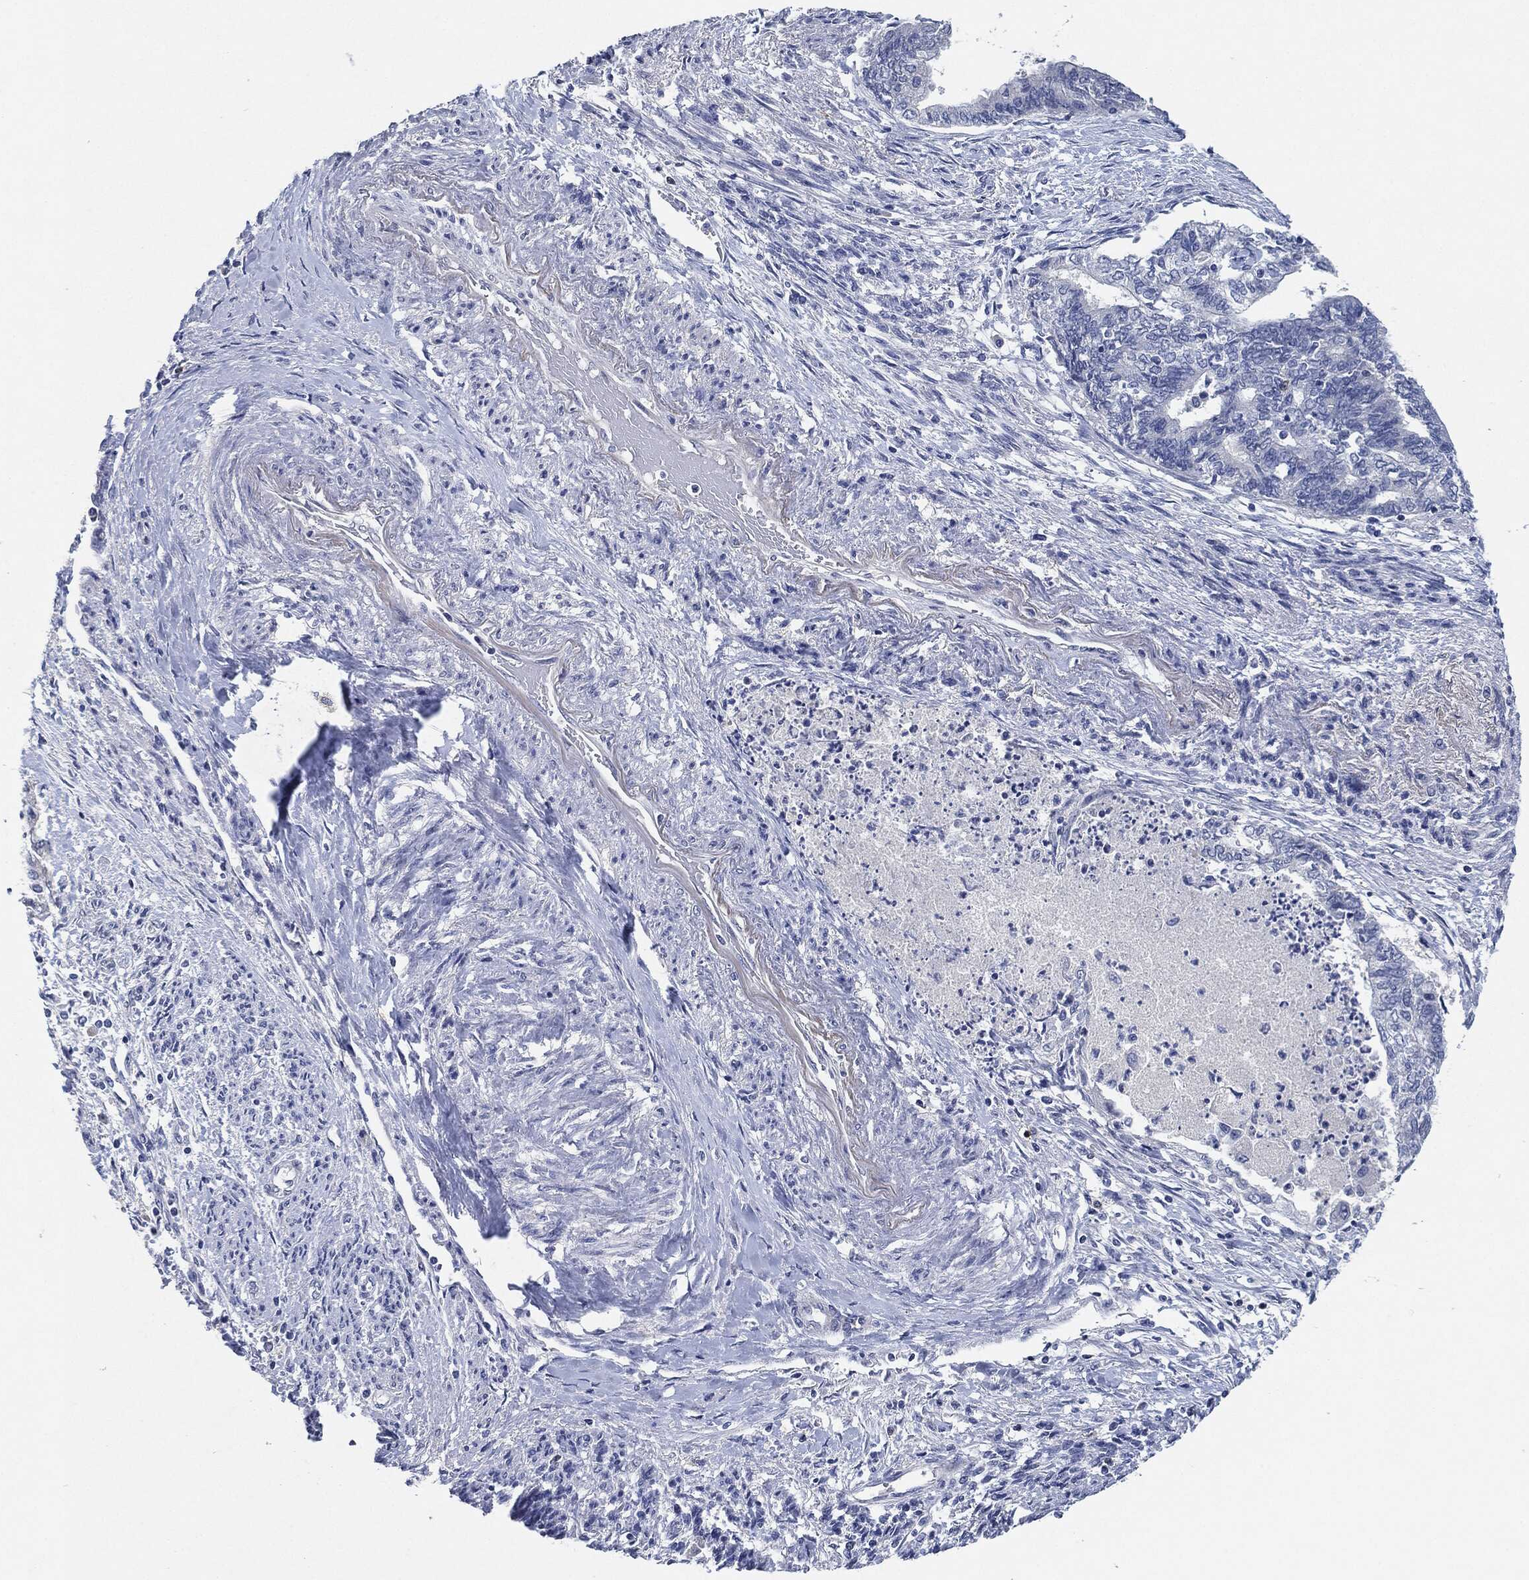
{"staining": {"intensity": "negative", "quantity": "none", "location": "none"}, "tissue": "endometrial cancer", "cell_type": "Tumor cells", "image_type": "cancer", "snomed": [{"axis": "morphology", "description": "Adenocarcinoma, NOS"}, {"axis": "topography", "description": "Endometrium"}], "caption": "Immunohistochemistry of human endometrial adenocarcinoma exhibits no expression in tumor cells.", "gene": "NTRK1", "patient": {"sex": "female", "age": 65}}